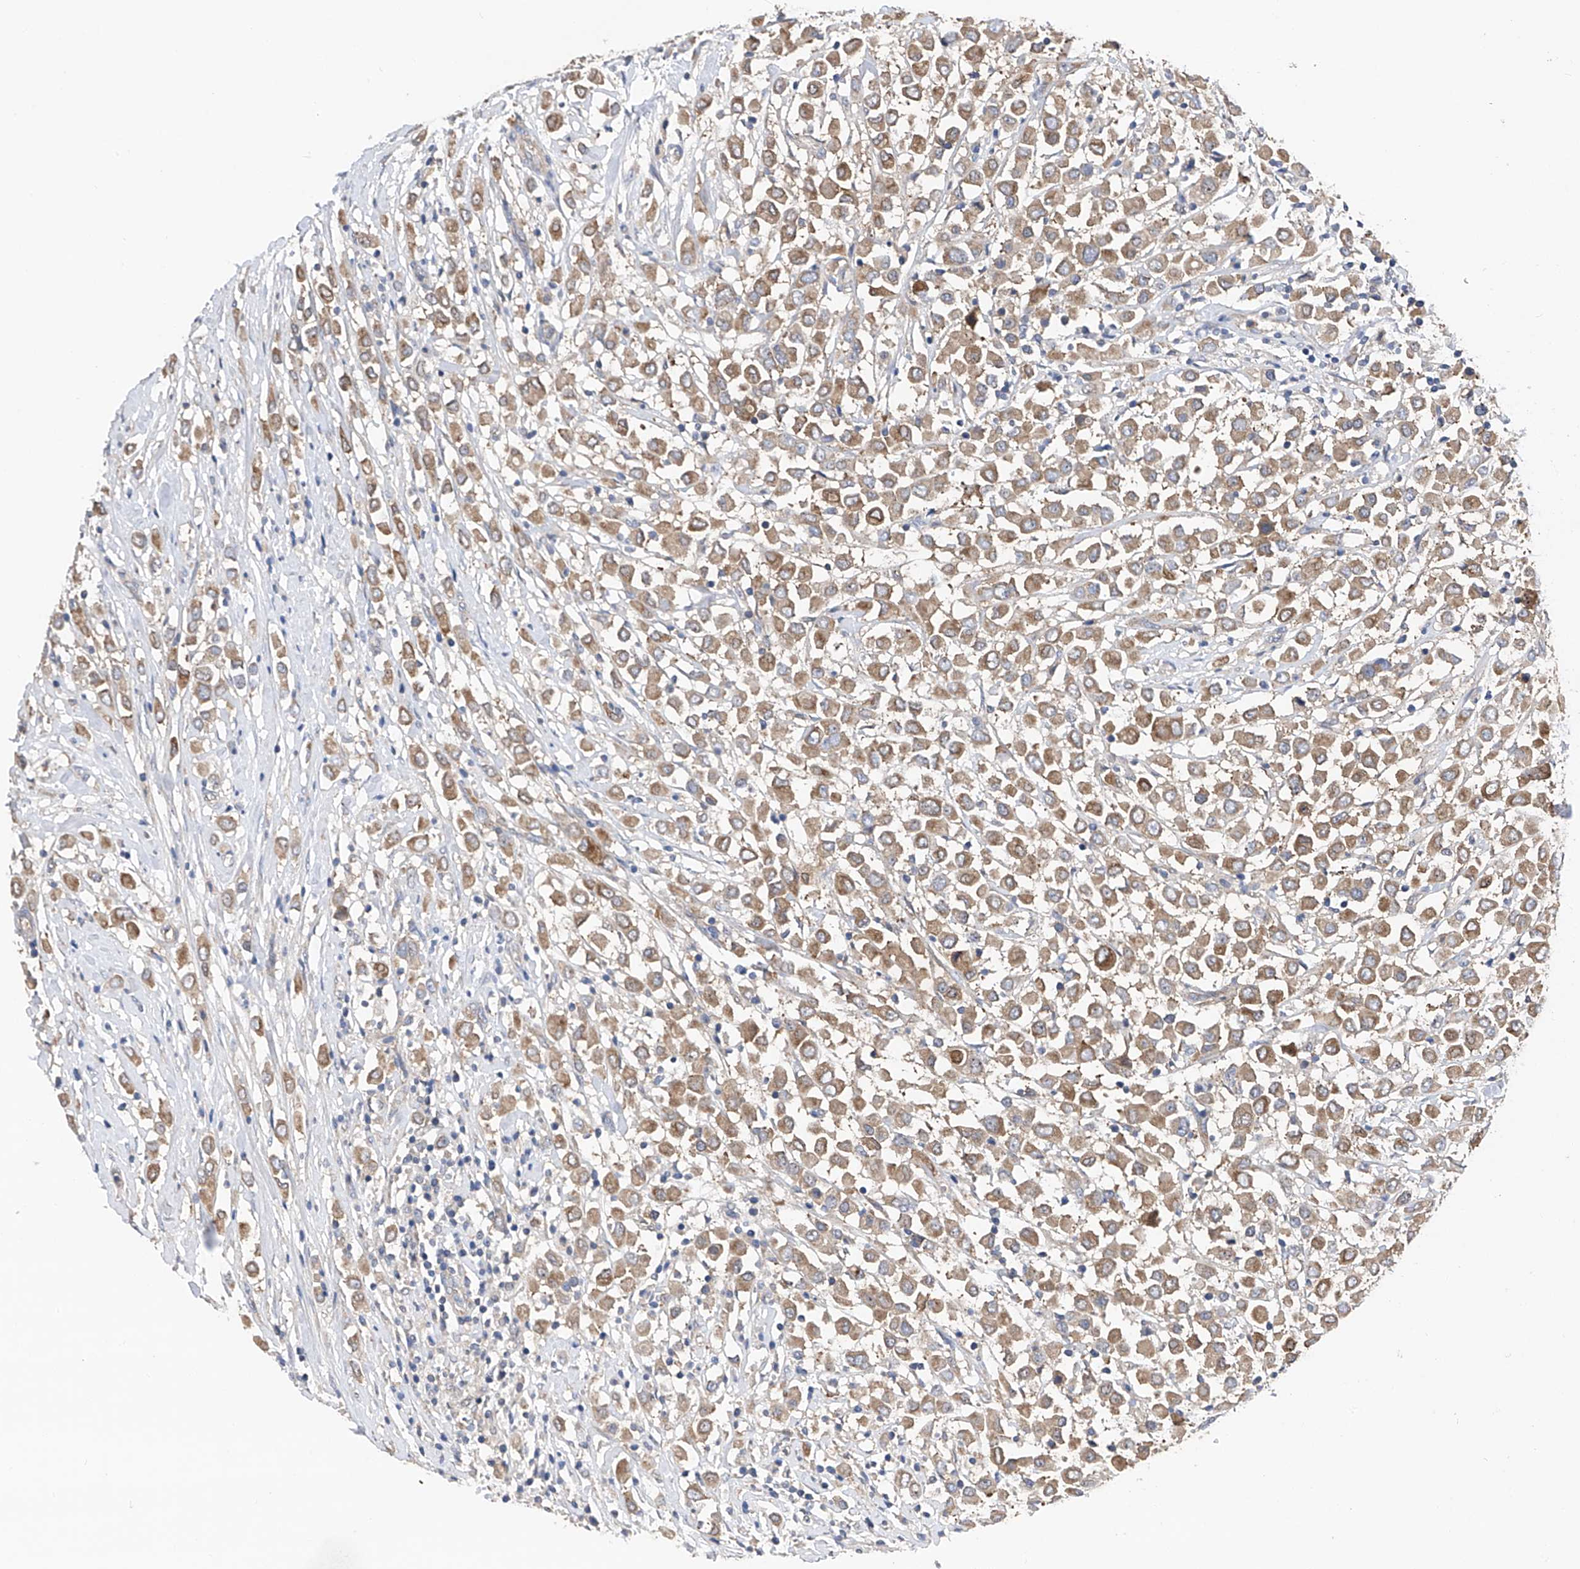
{"staining": {"intensity": "moderate", "quantity": ">75%", "location": "cytoplasmic/membranous"}, "tissue": "breast cancer", "cell_type": "Tumor cells", "image_type": "cancer", "snomed": [{"axis": "morphology", "description": "Duct carcinoma"}, {"axis": "topography", "description": "Breast"}], "caption": "Breast infiltrating ductal carcinoma stained with DAB (3,3'-diaminobenzidine) immunohistochemistry exhibits medium levels of moderate cytoplasmic/membranous staining in approximately >75% of tumor cells.", "gene": "PTK2", "patient": {"sex": "female", "age": 61}}